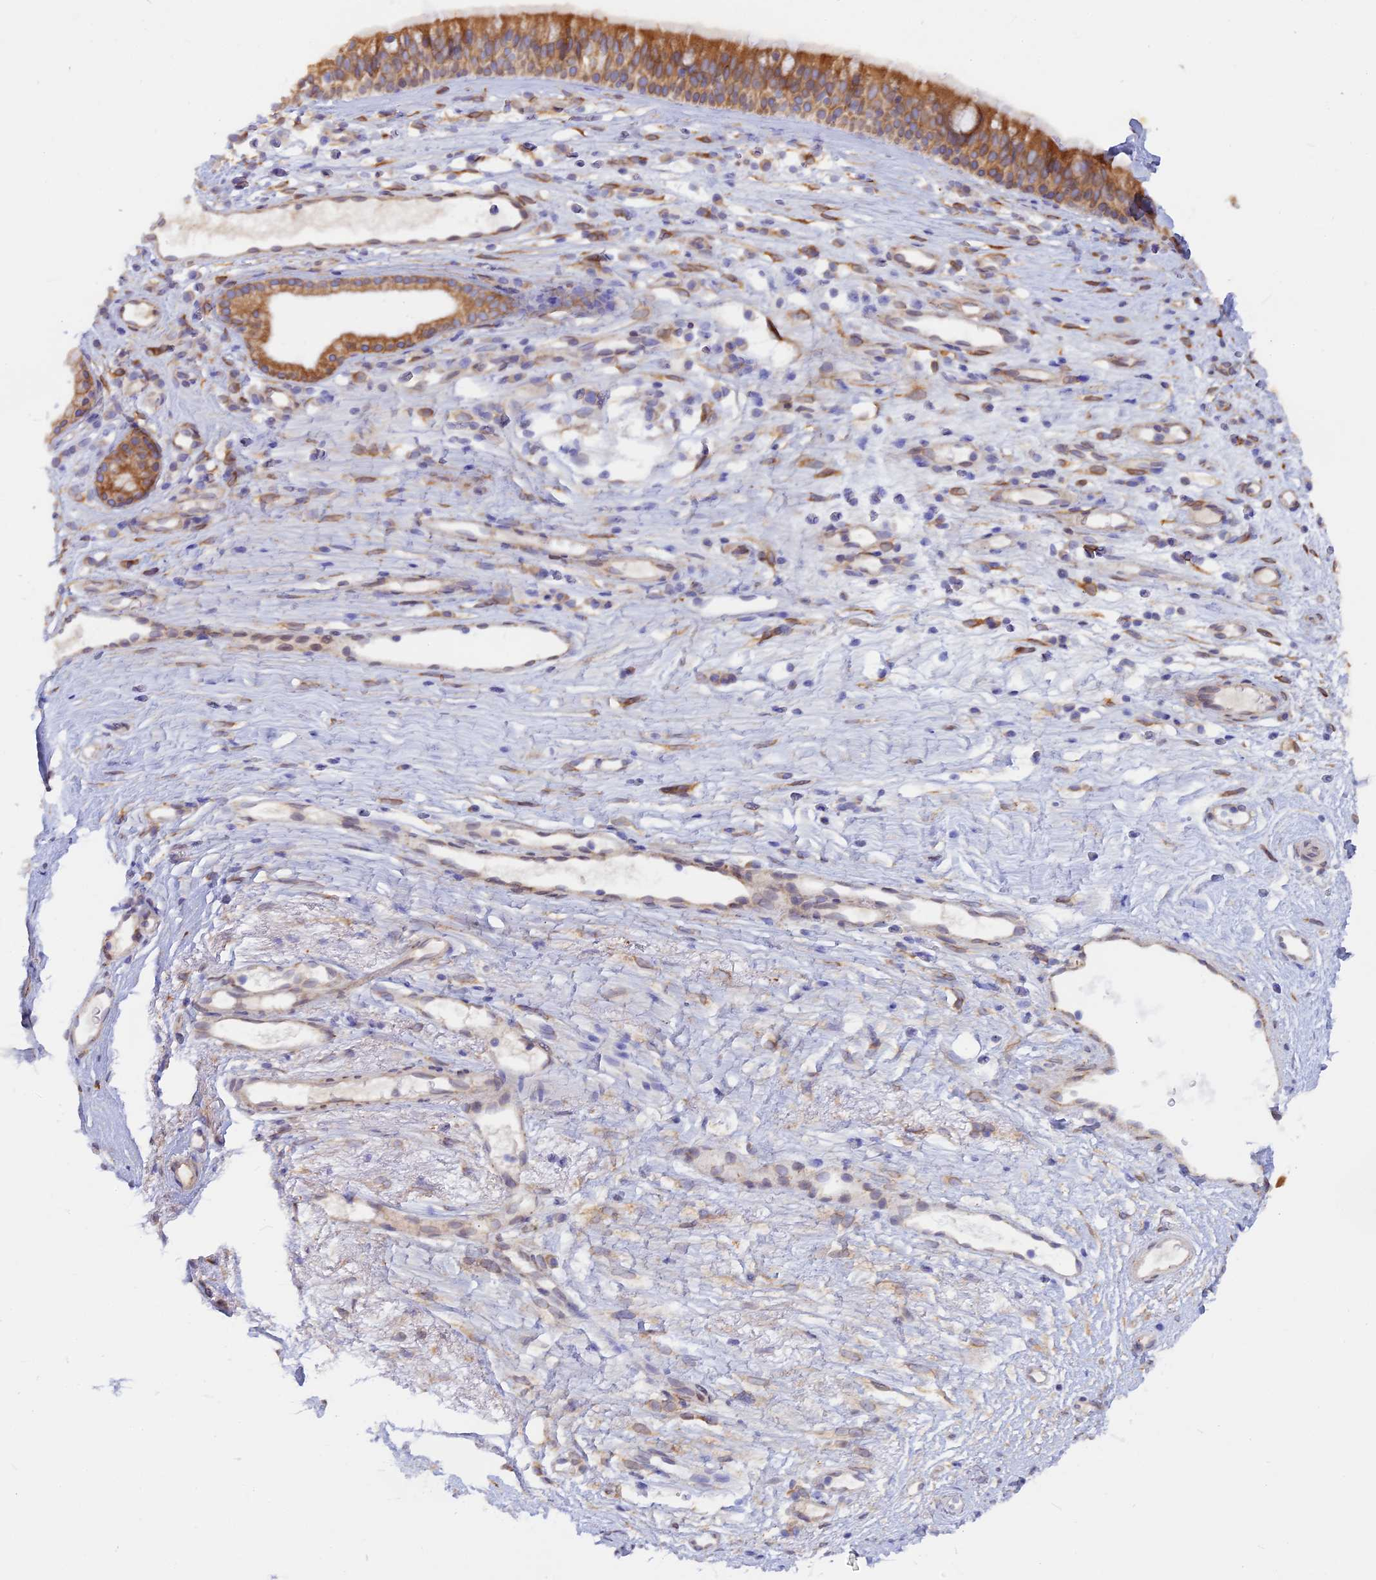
{"staining": {"intensity": "moderate", "quantity": ">75%", "location": "cytoplasmic/membranous"}, "tissue": "nasopharynx", "cell_type": "Respiratory epithelial cells", "image_type": "normal", "snomed": [{"axis": "morphology", "description": "Normal tissue, NOS"}, {"axis": "morphology", "description": "Inflammation, NOS"}, {"axis": "morphology", "description": "Malignant melanoma, Metastatic site"}, {"axis": "topography", "description": "Nasopharynx"}], "caption": "The micrograph displays immunohistochemical staining of unremarkable nasopharynx. There is moderate cytoplasmic/membranous positivity is seen in approximately >75% of respiratory epithelial cells.", "gene": "TLCD1", "patient": {"sex": "male", "age": 70}}